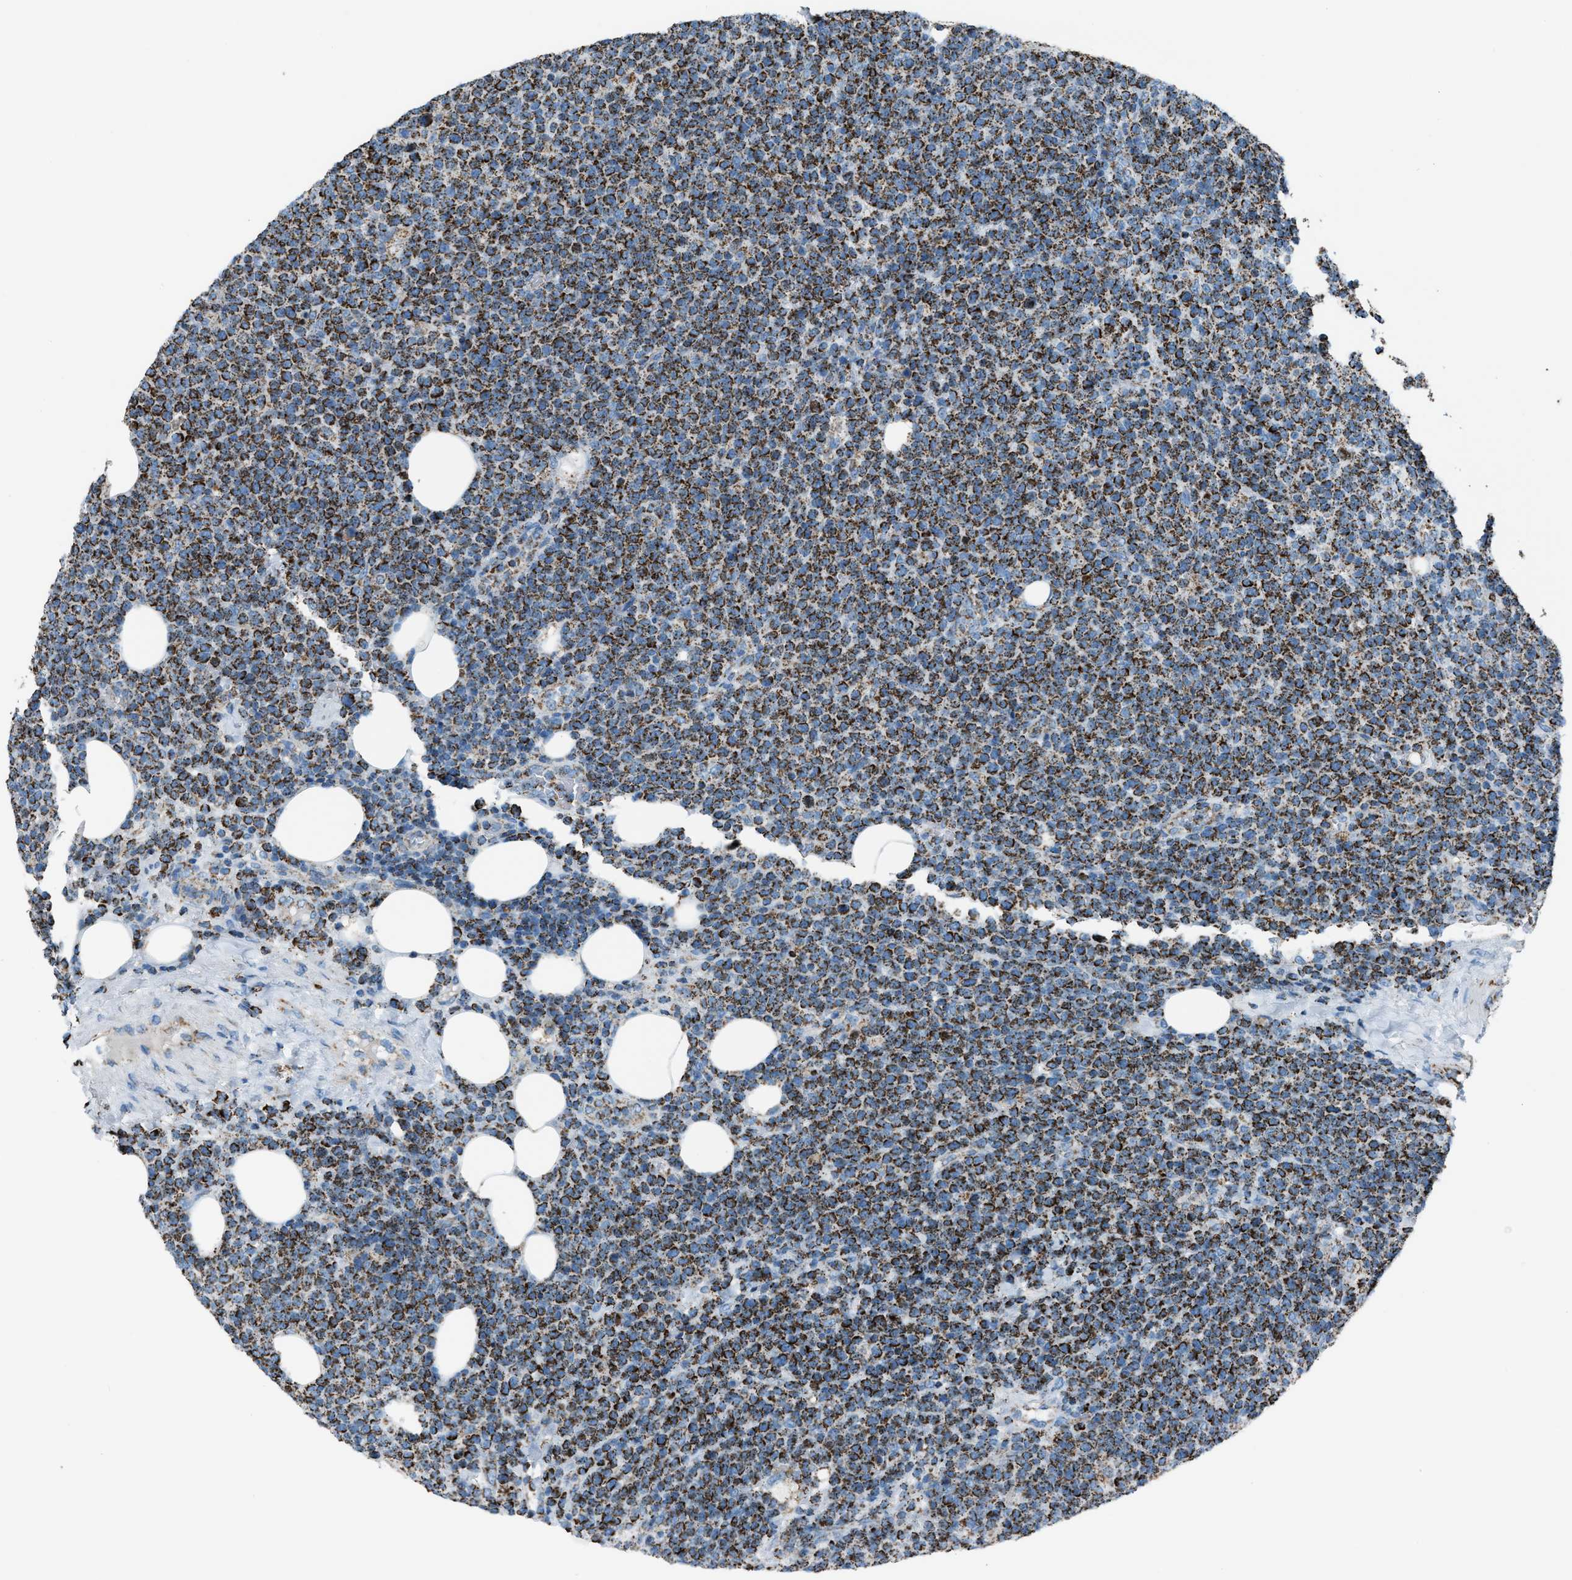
{"staining": {"intensity": "strong", "quantity": ">75%", "location": "cytoplasmic/membranous"}, "tissue": "lymphoma", "cell_type": "Tumor cells", "image_type": "cancer", "snomed": [{"axis": "morphology", "description": "Malignant lymphoma, non-Hodgkin's type, High grade"}, {"axis": "topography", "description": "Lymph node"}], "caption": "Lymphoma tissue exhibits strong cytoplasmic/membranous staining in about >75% of tumor cells, visualized by immunohistochemistry.", "gene": "MDH2", "patient": {"sex": "male", "age": 61}}